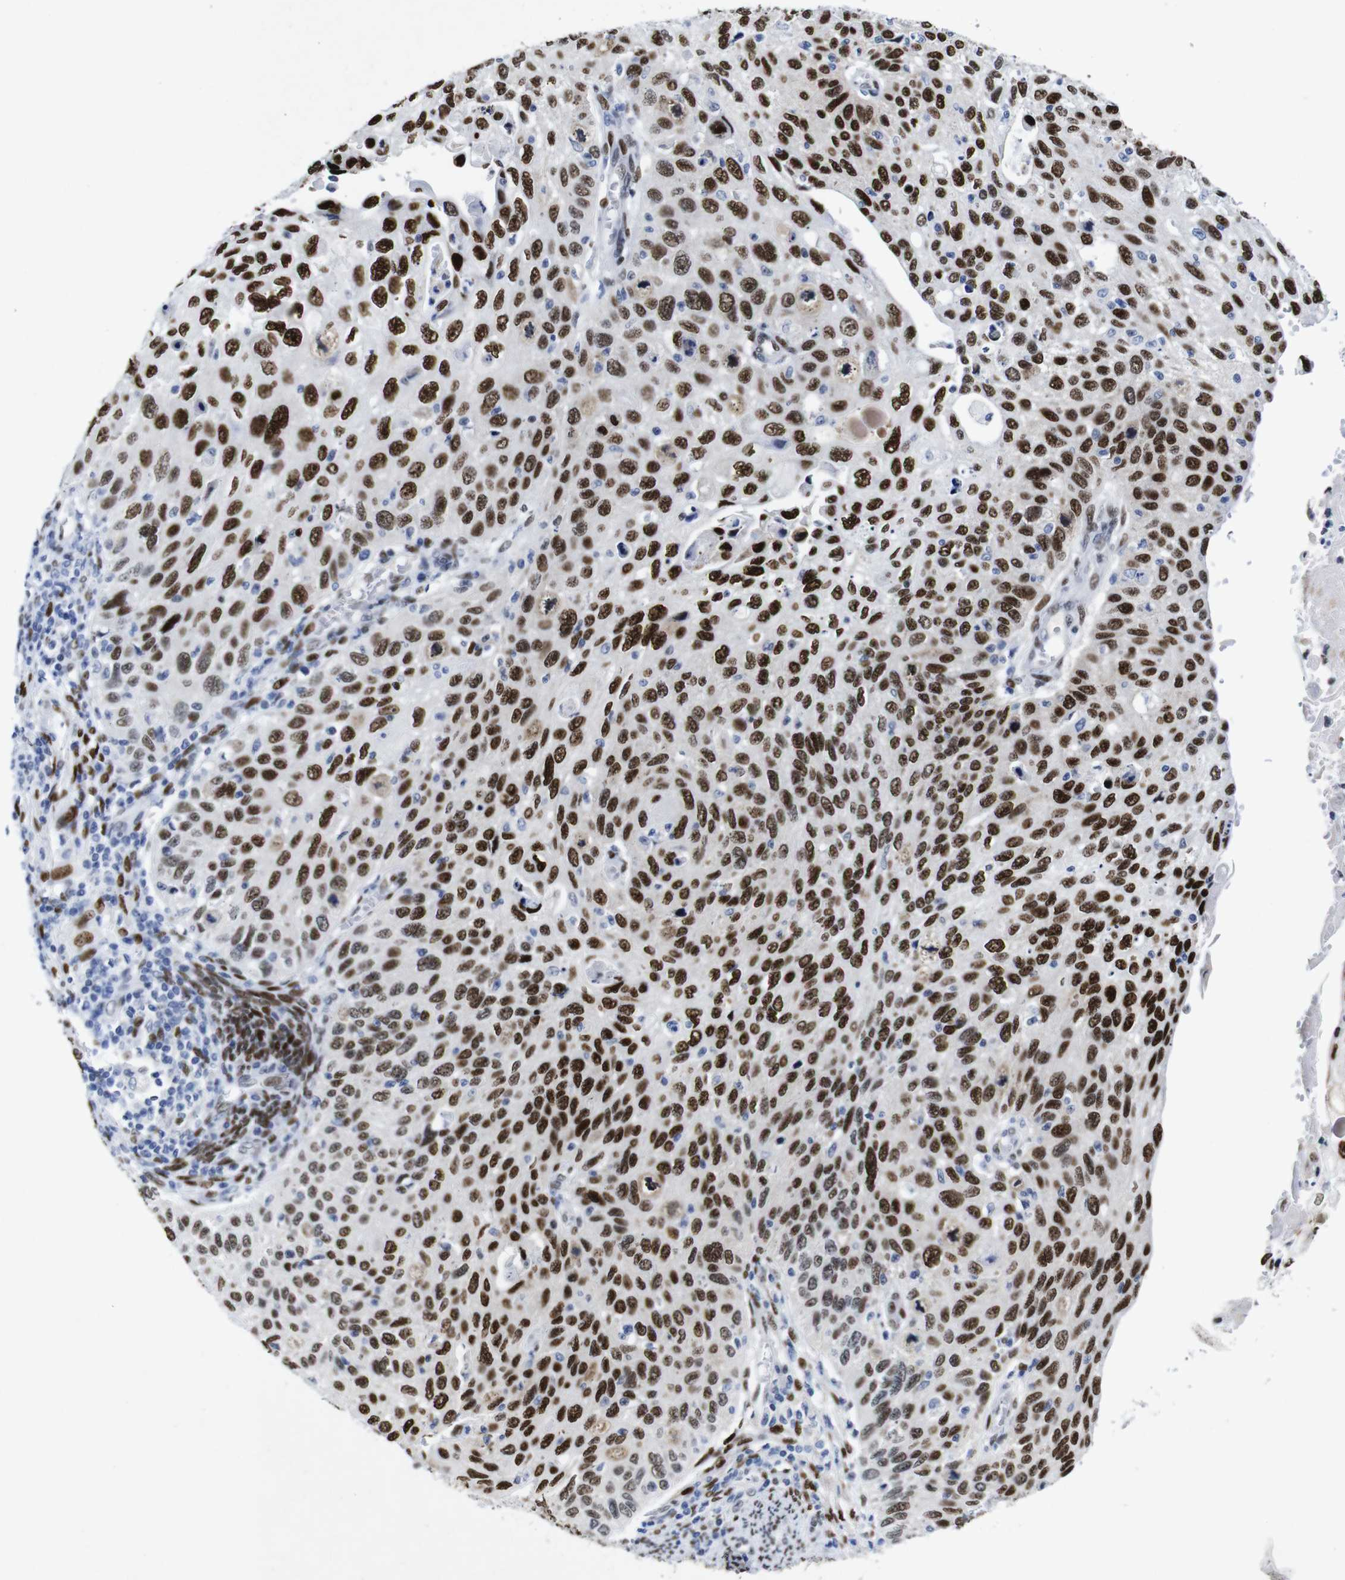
{"staining": {"intensity": "strong", "quantity": ">75%", "location": "nuclear"}, "tissue": "cervical cancer", "cell_type": "Tumor cells", "image_type": "cancer", "snomed": [{"axis": "morphology", "description": "Squamous cell carcinoma, NOS"}, {"axis": "topography", "description": "Cervix"}], "caption": "The immunohistochemical stain shows strong nuclear expression in tumor cells of cervical cancer (squamous cell carcinoma) tissue.", "gene": "FOSL2", "patient": {"sex": "female", "age": 70}}